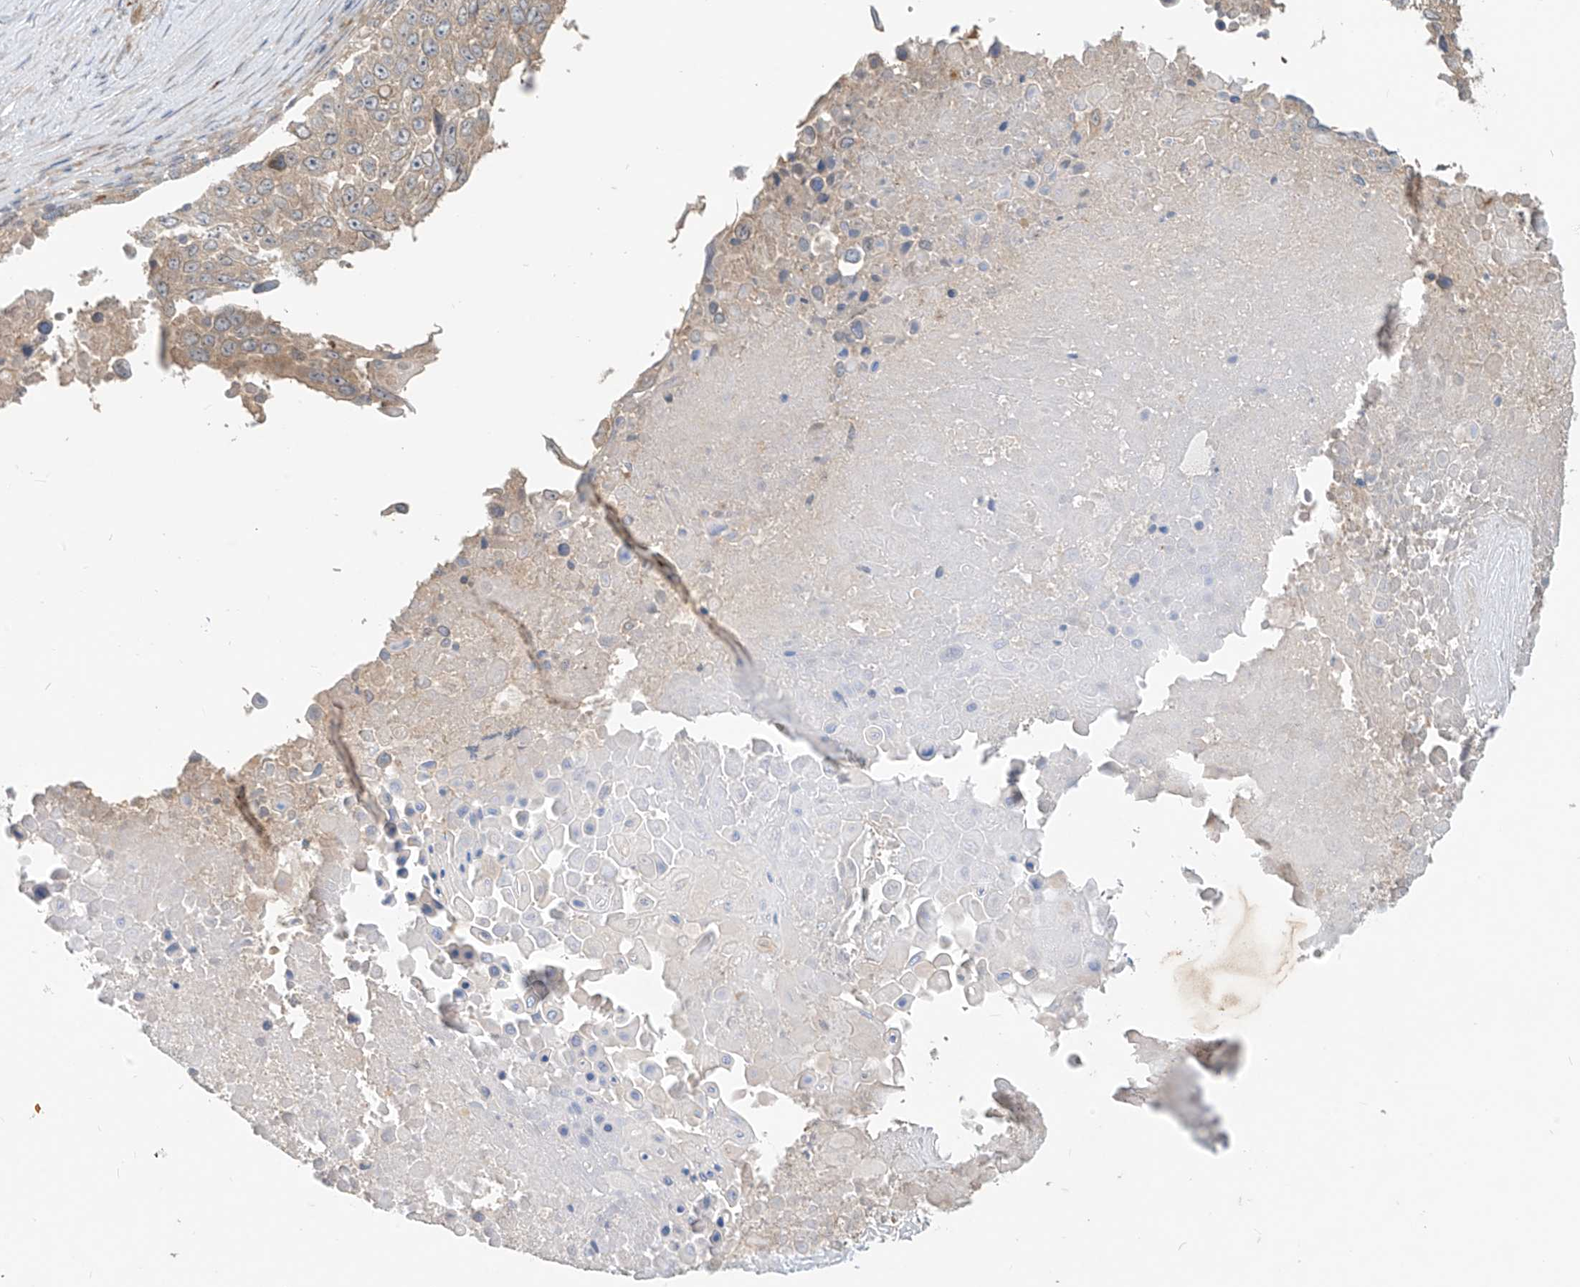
{"staining": {"intensity": "weak", "quantity": "25%-75%", "location": "cytoplasmic/membranous"}, "tissue": "lung cancer", "cell_type": "Tumor cells", "image_type": "cancer", "snomed": [{"axis": "morphology", "description": "Squamous cell carcinoma, NOS"}, {"axis": "topography", "description": "Lung"}], "caption": "Human lung squamous cell carcinoma stained with a brown dye shows weak cytoplasmic/membranous positive expression in approximately 25%-75% of tumor cells.", "gene": "MTUS2", "patient": {"sex": "male", "age": 66}}